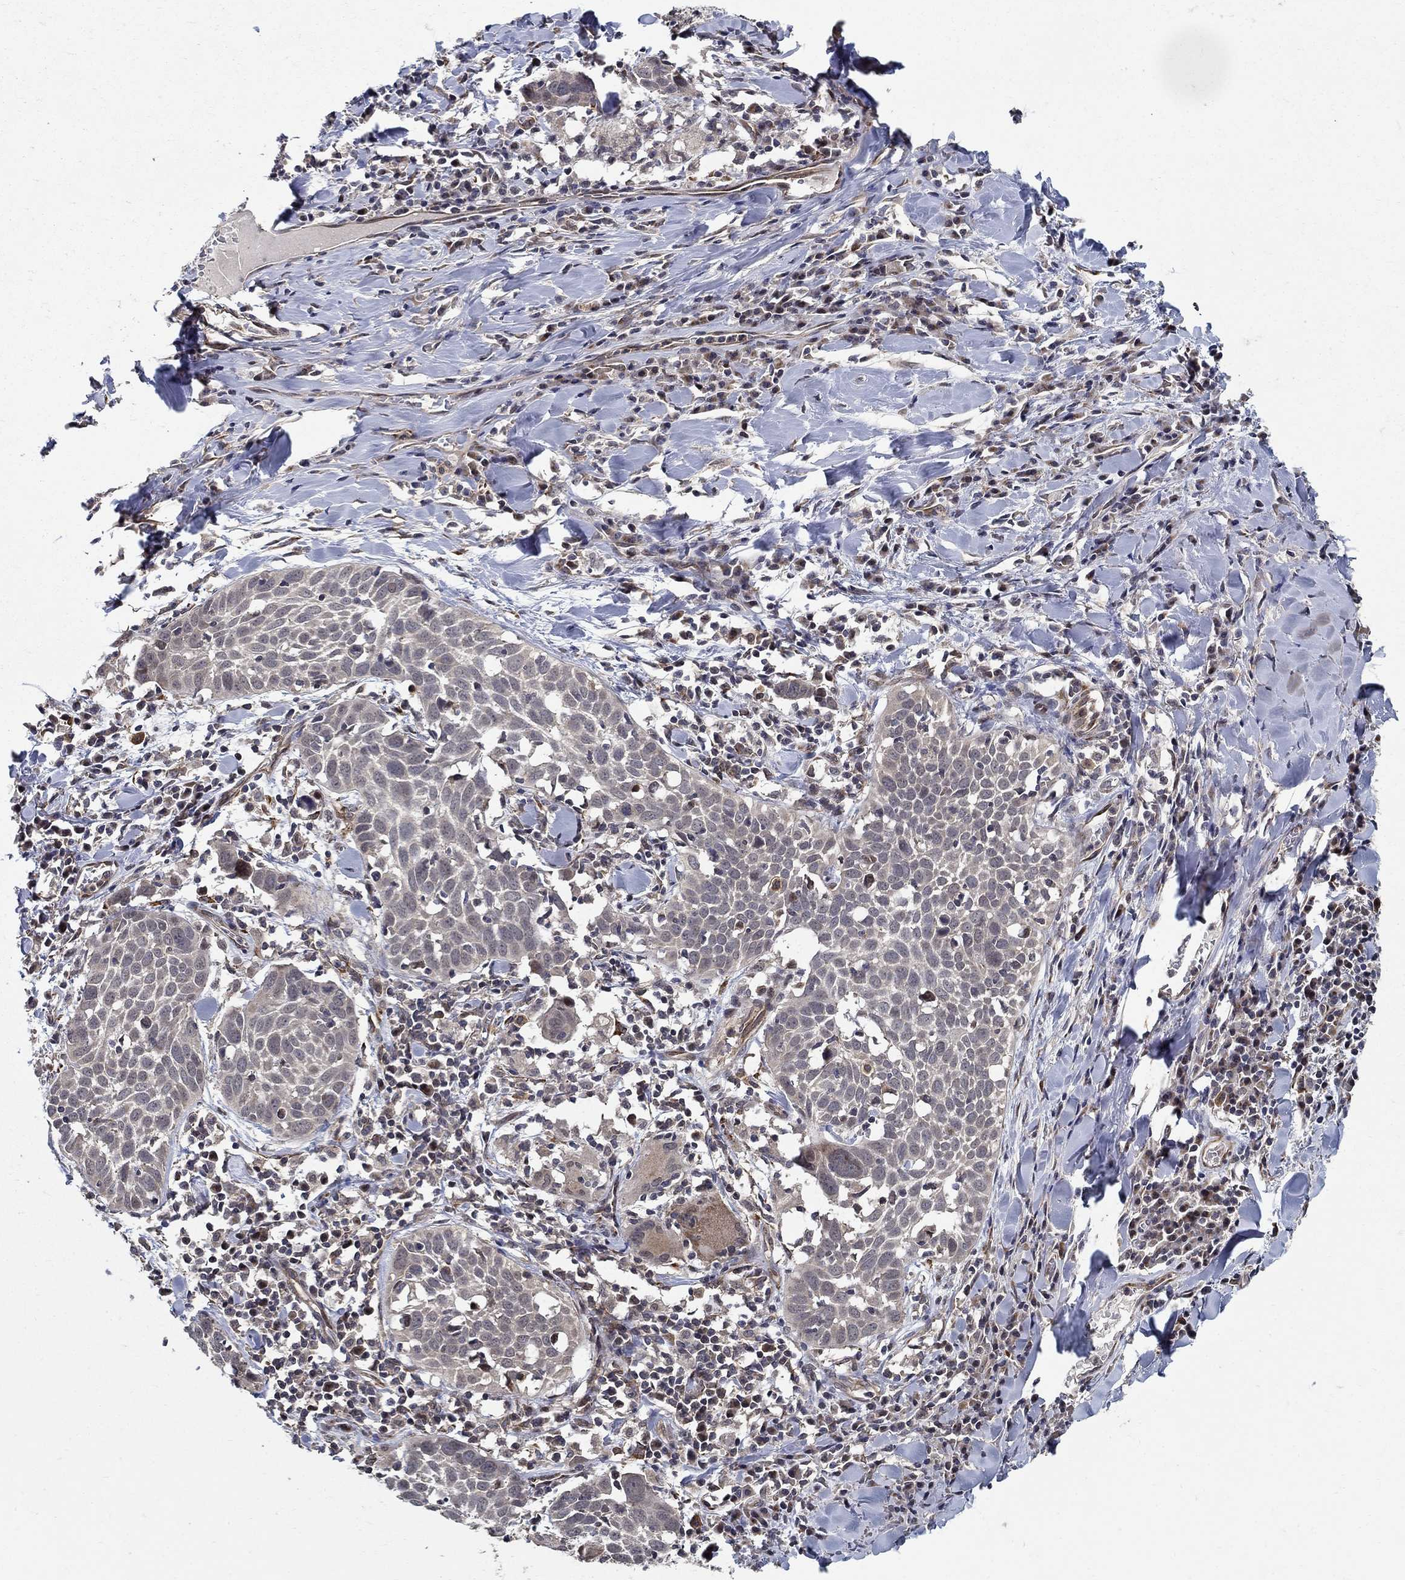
{"staining": {"intensity": "strong", "quantity": "<25%", "location": "nuclear"}, "tissue": "lung cancer", "cell_type": "Tumor cells", "image_type": "cancer", "snomed": [{"axis": "morphology", "description": "Squamous cell carcinoma, NOS"}, {"axis": "topography", "description": "Lung"}], "caption": "Protein expression analysis of human squamous cell carcinoma (lung) reveals strong nuclear positivity in approximately <25% of tumor cells. (DAB (3,3'-diaminobenzidine) IHC, brown staining for protein, blue staining for nuclei).", "gene": "ZNF594", "patient": {"sex": "male", "age": 57}}